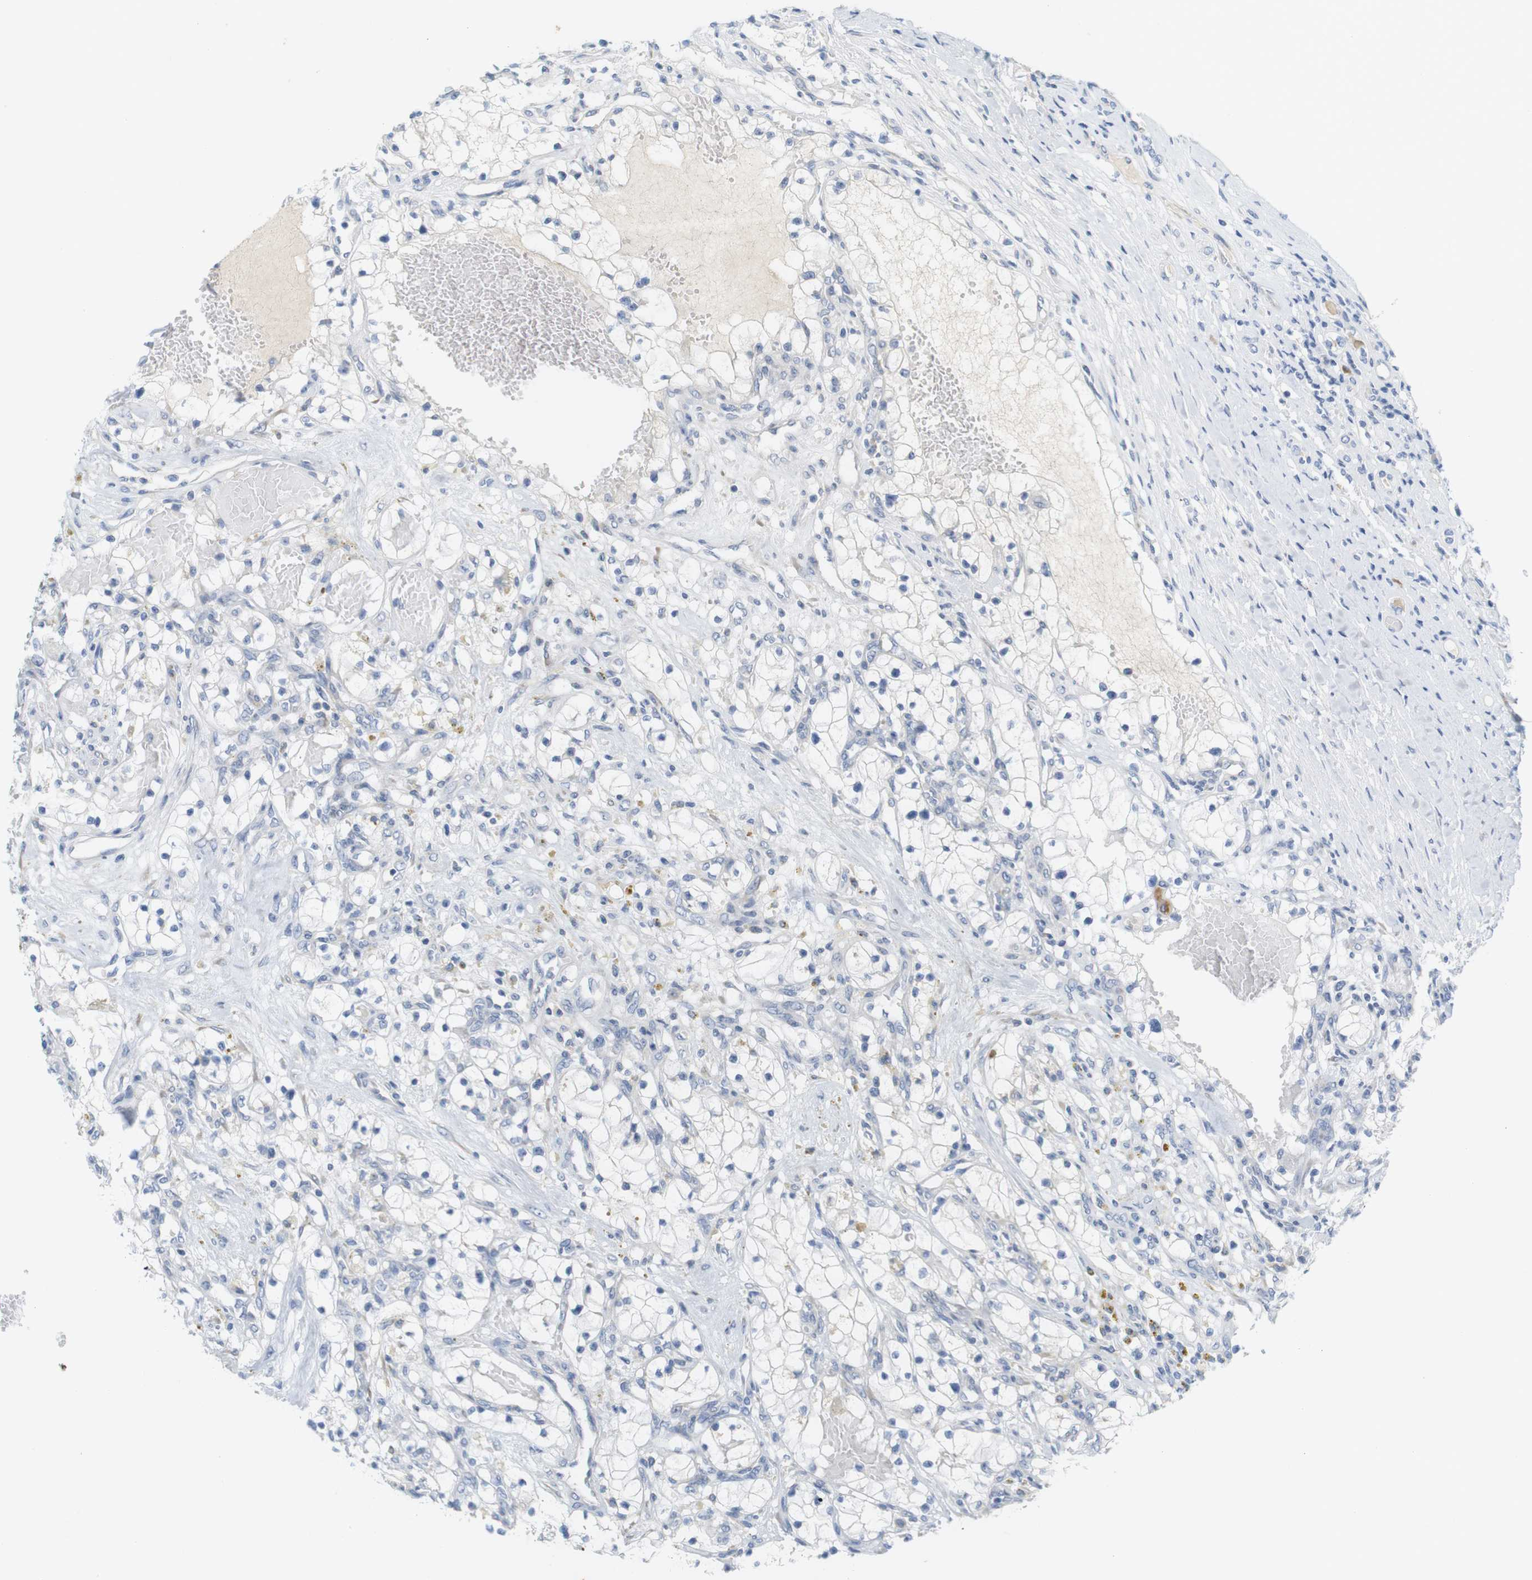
{"staining": {"intensity": "negative", "quantity": "none", "location": "none"}, "tissue": "renal cancer", "cell_type": "Tumor cells", "image_type": "cancer", "snomed": [{"axis": "morphology", "description": "Adenocarcinoma, NOS"}, {"axis": "topography", "description": "Kidney"}], "caption": "This histopathology image is of renal cancer (adenocarcinoma) stained with IHC to label a protein in brown with the nuclei are counter-stained blue. There is no staining in tumor cells.", "gene": "RGS9", "patient": {"sex": "male", "age": 68}}